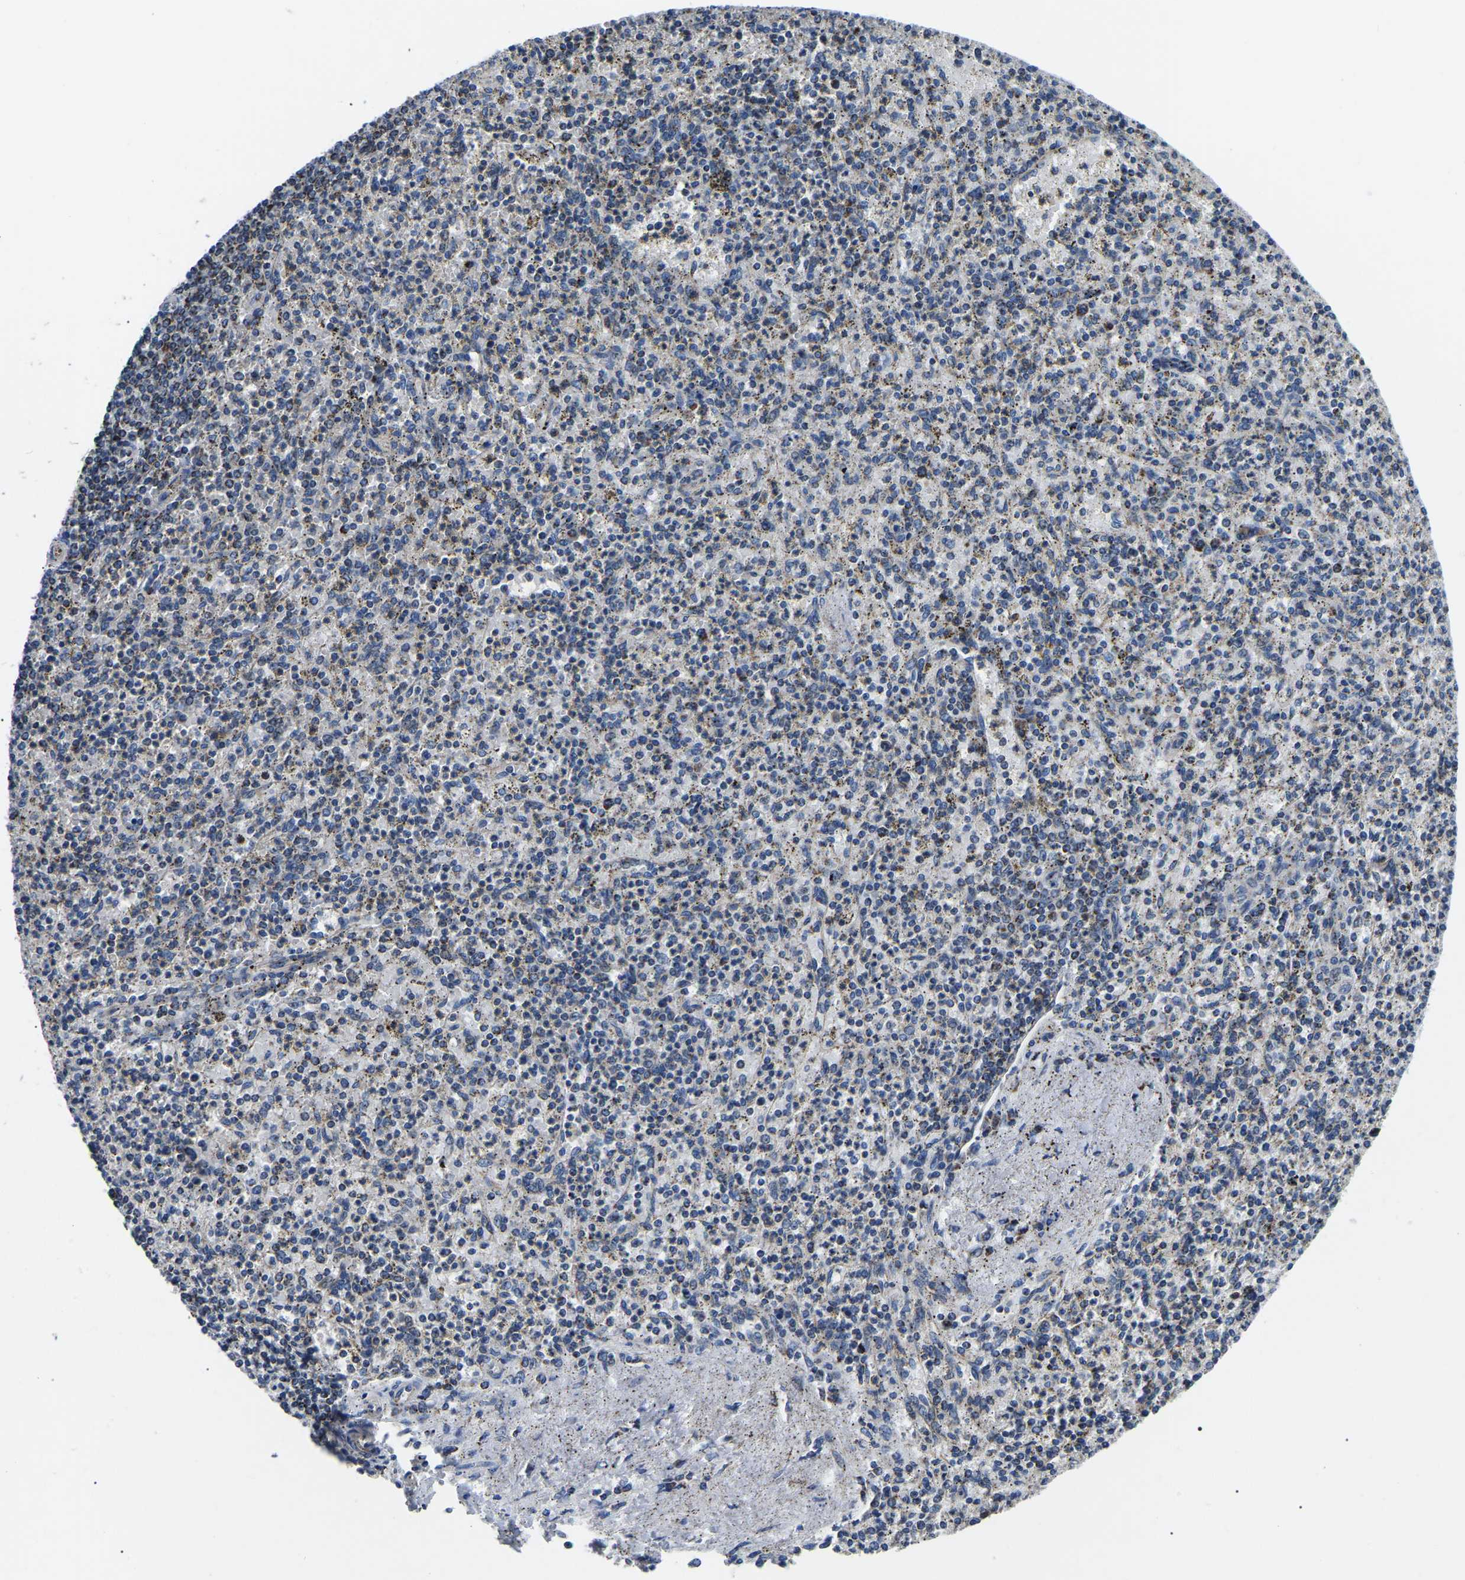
{"staining": {"intensity": "moderate", "quantity": "<25%", "location": "cytoplasmic/membranous"}, "tissue": "spleen", "cell_type": "Cells in red pulp", "image_type": "normal", "snomed": [{"axis": "morphology", "description": "Normal tissue, NOS"}, {"axis": "topography", "description": "Spleen"}], "caption": "High-magnification brightfield microscopy of unremarkable spleen stained with DAB (3,3'-diaminobenzidine) (brown) and counterstained with hematoxylin (blue). cells in red pulp exhibit moderate cytoplasmic/membranous staining is appreciated in about<25% of cells. Using DAB (brown) and hematoxylin (blue) stains, captured at high magnification using brightfield microscopy.", "gene": "PPM1E", "patient": {"sex": "male", "age": 72}}